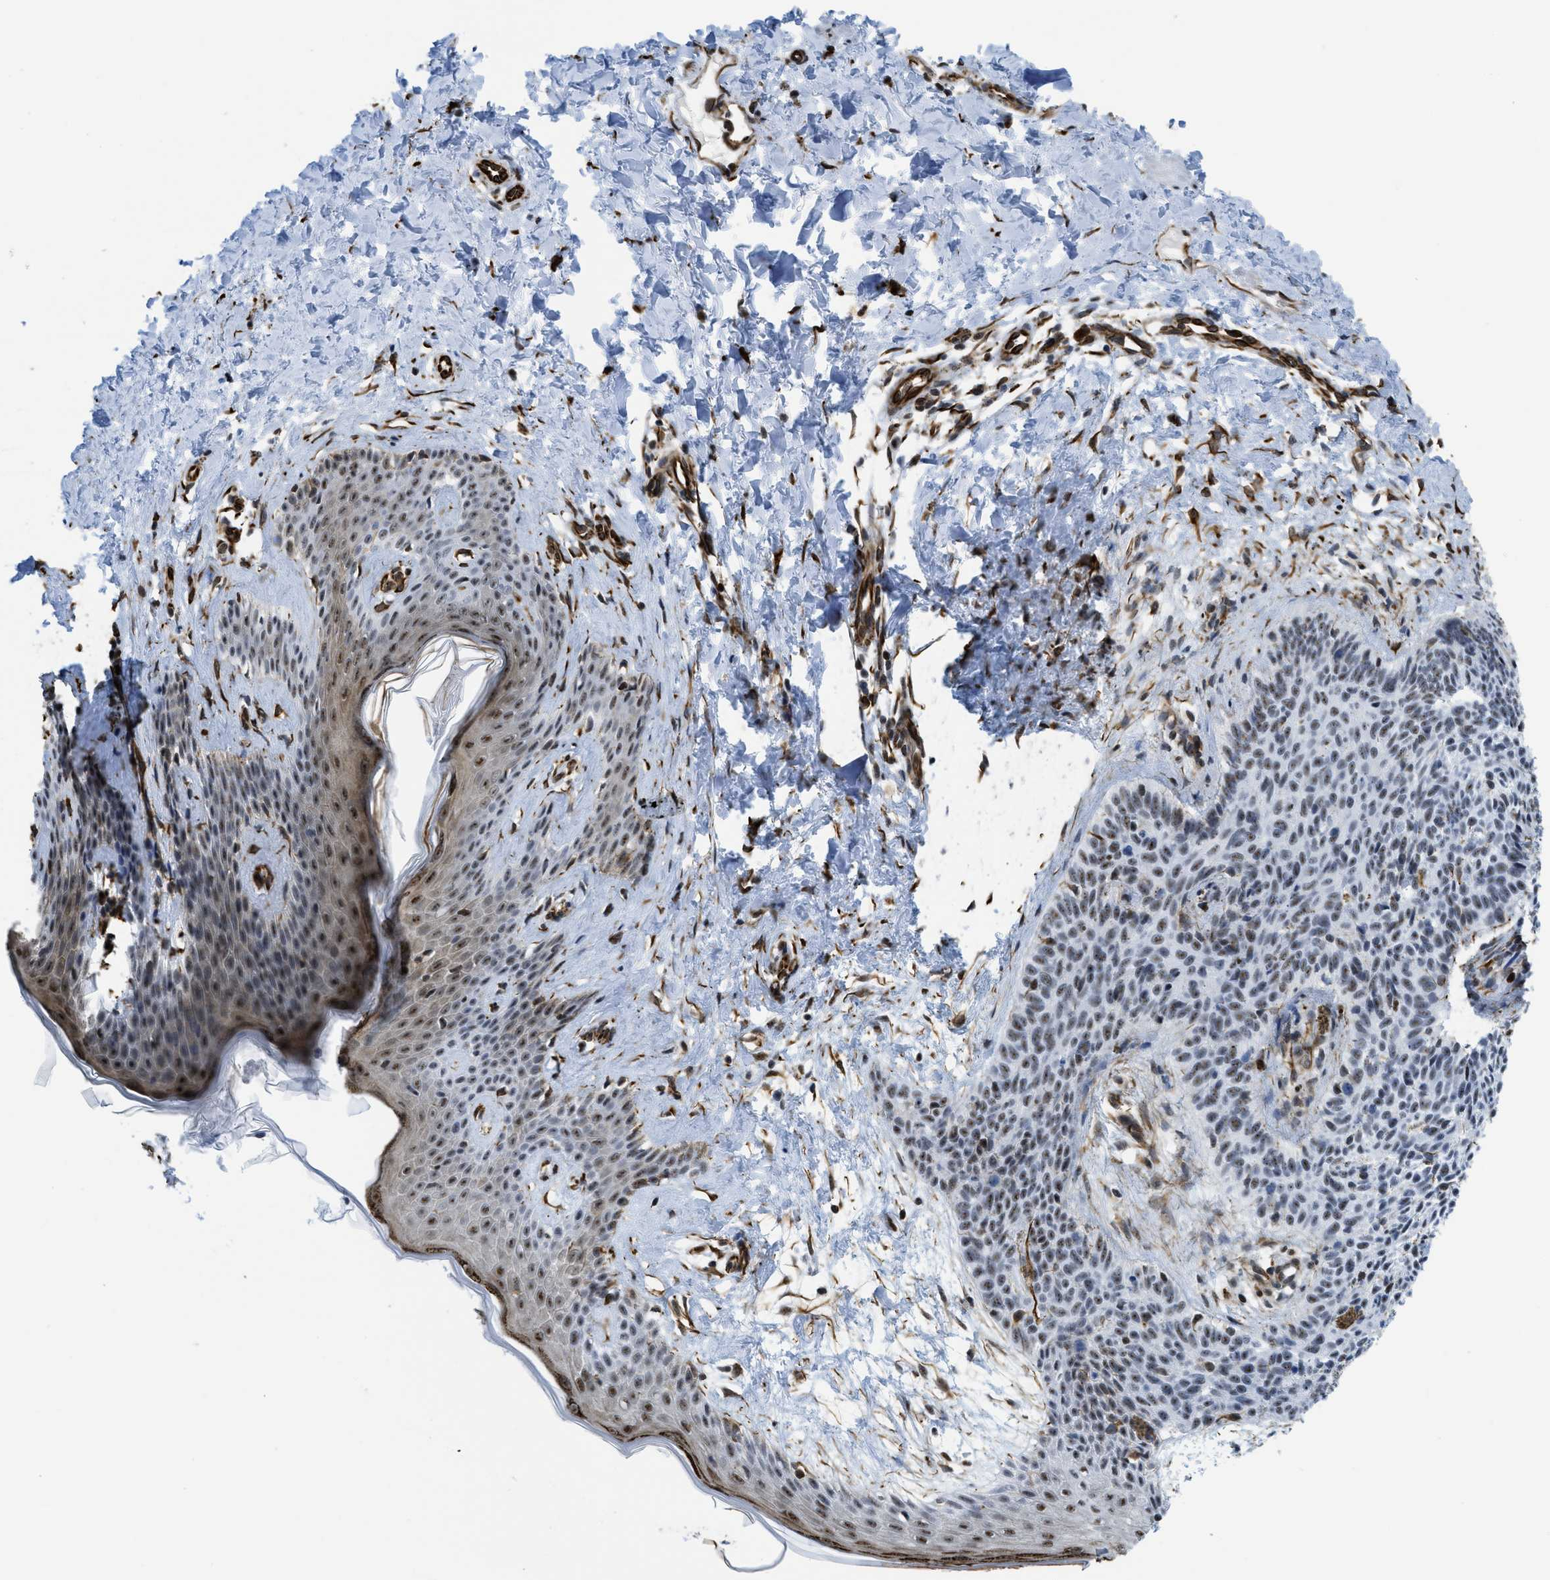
{"staining": {"intensity": "weak", "quantity": ">75%", "location": "nuclear"}, "tissue": "skin cancer", "cell_type": "Tumor cells", "image_type": "cancer", "snomed": [{"axis": "morphology", "description": "Basal cell carcinoma"}, {"axis": "topography", "description": "Skin"}], "caption": "Skin basal cell carcinoma stained with immunohistochemistry displays weak nuclear positivity in approximately >75% of tumor cells.", "gene": "LRRC8B", "patient": {"sex": "male", "age": 60}}